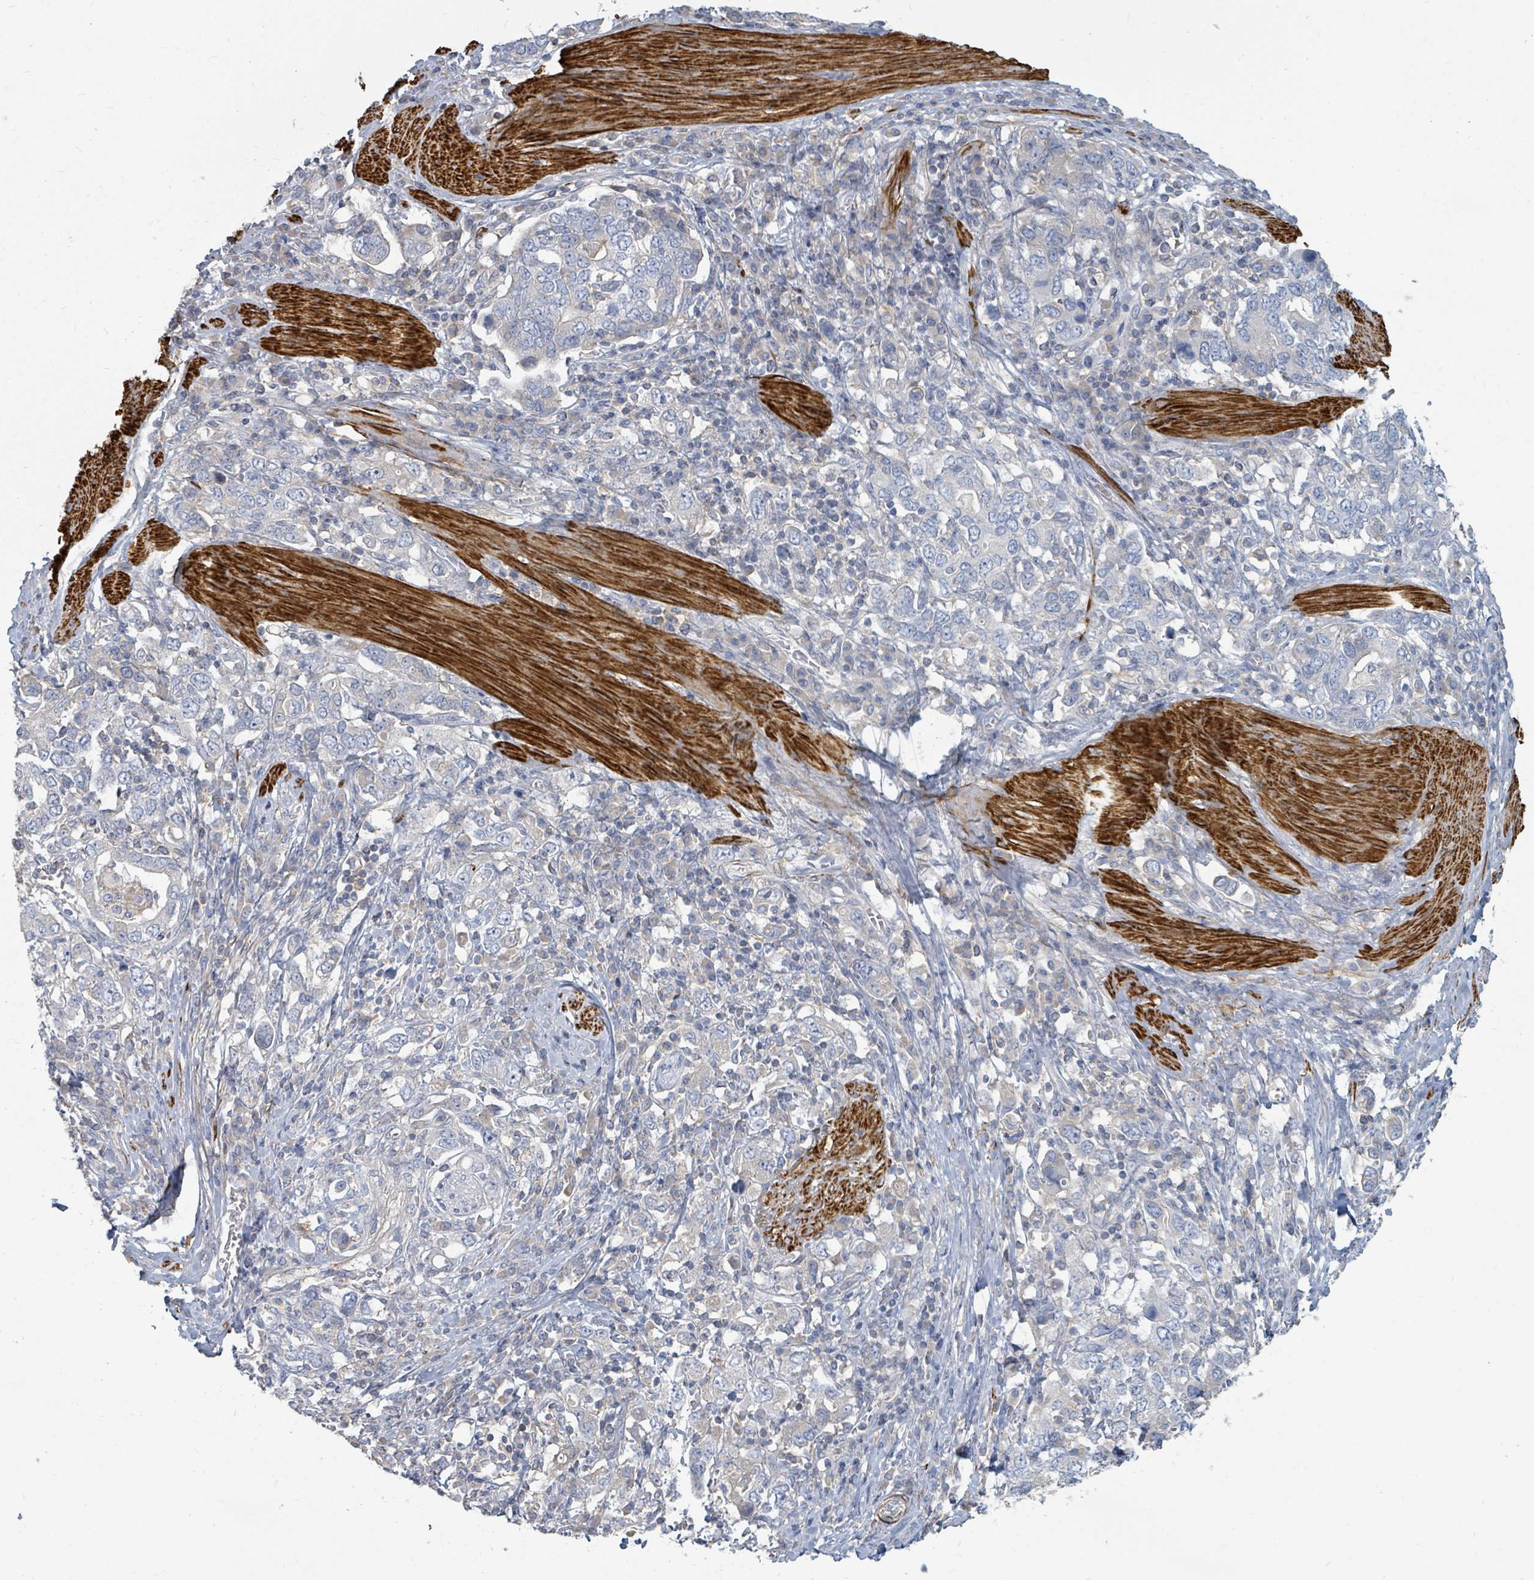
{"staining": {"intensity": "negative", "quantity": "none", "location": "none"}, "tissue": "stomach cancer", "cell_type": "Tumor cells", "image_type": "cancer", "snomed": [{"axis": "morphology", "description": "Adenocarcinoma, NOS"}, {"axis": "topography", "description": "Stomach, upper"}, {"axis": "topography", "description": "Stomach"}], "caption": "An immunohistochemistry histopathology image of adenocarcinoma (stomach) is shown. There is no staining in tumor cells of adenocarcinoma (stomach).", "gene": "ARGFX", "patient": {"sex": "male", "age": 62}}